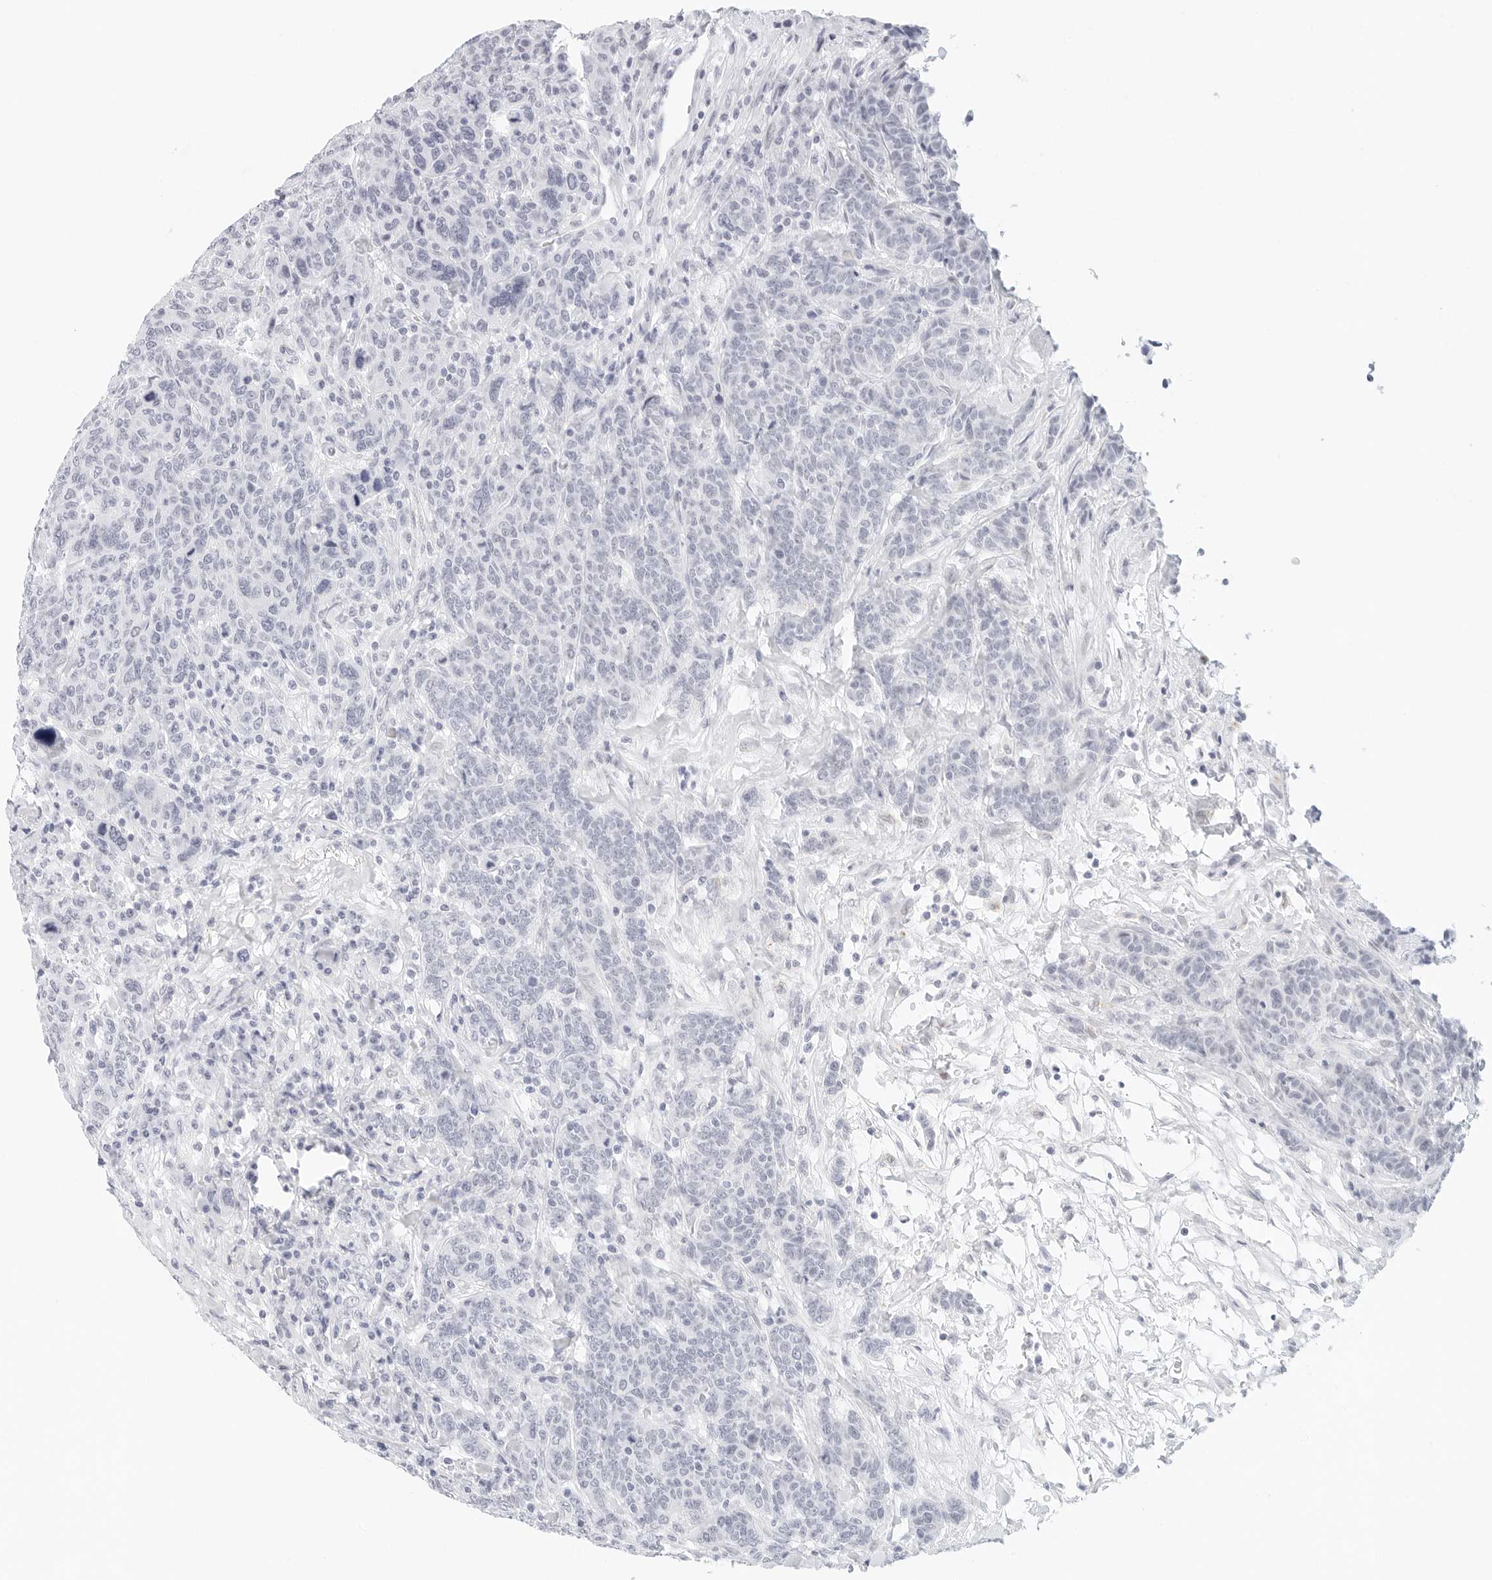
{"staining": {"intensity": "negative", "quantity": "none", "location": "none"}, "tissue": "breast cancer", "cell_type": "Tumor cells", "image_type": "cancer", "snomed": [{"axis": "morphology", "description": "Duct carcinoma"}, {"axis": "topography", "description": "Breast"}], "caption": "IHC histopathology image of neoplastic tissue: human breast cancer stained with DAB (3,3'-diaminobenzidine) shows no significant protein positivity in tumor cells. (DAB immunohistochemistry (IHC) with hematoxylin counter stain).", "gene": "CD22", "patient": {"sex": "female", "age": 37}}